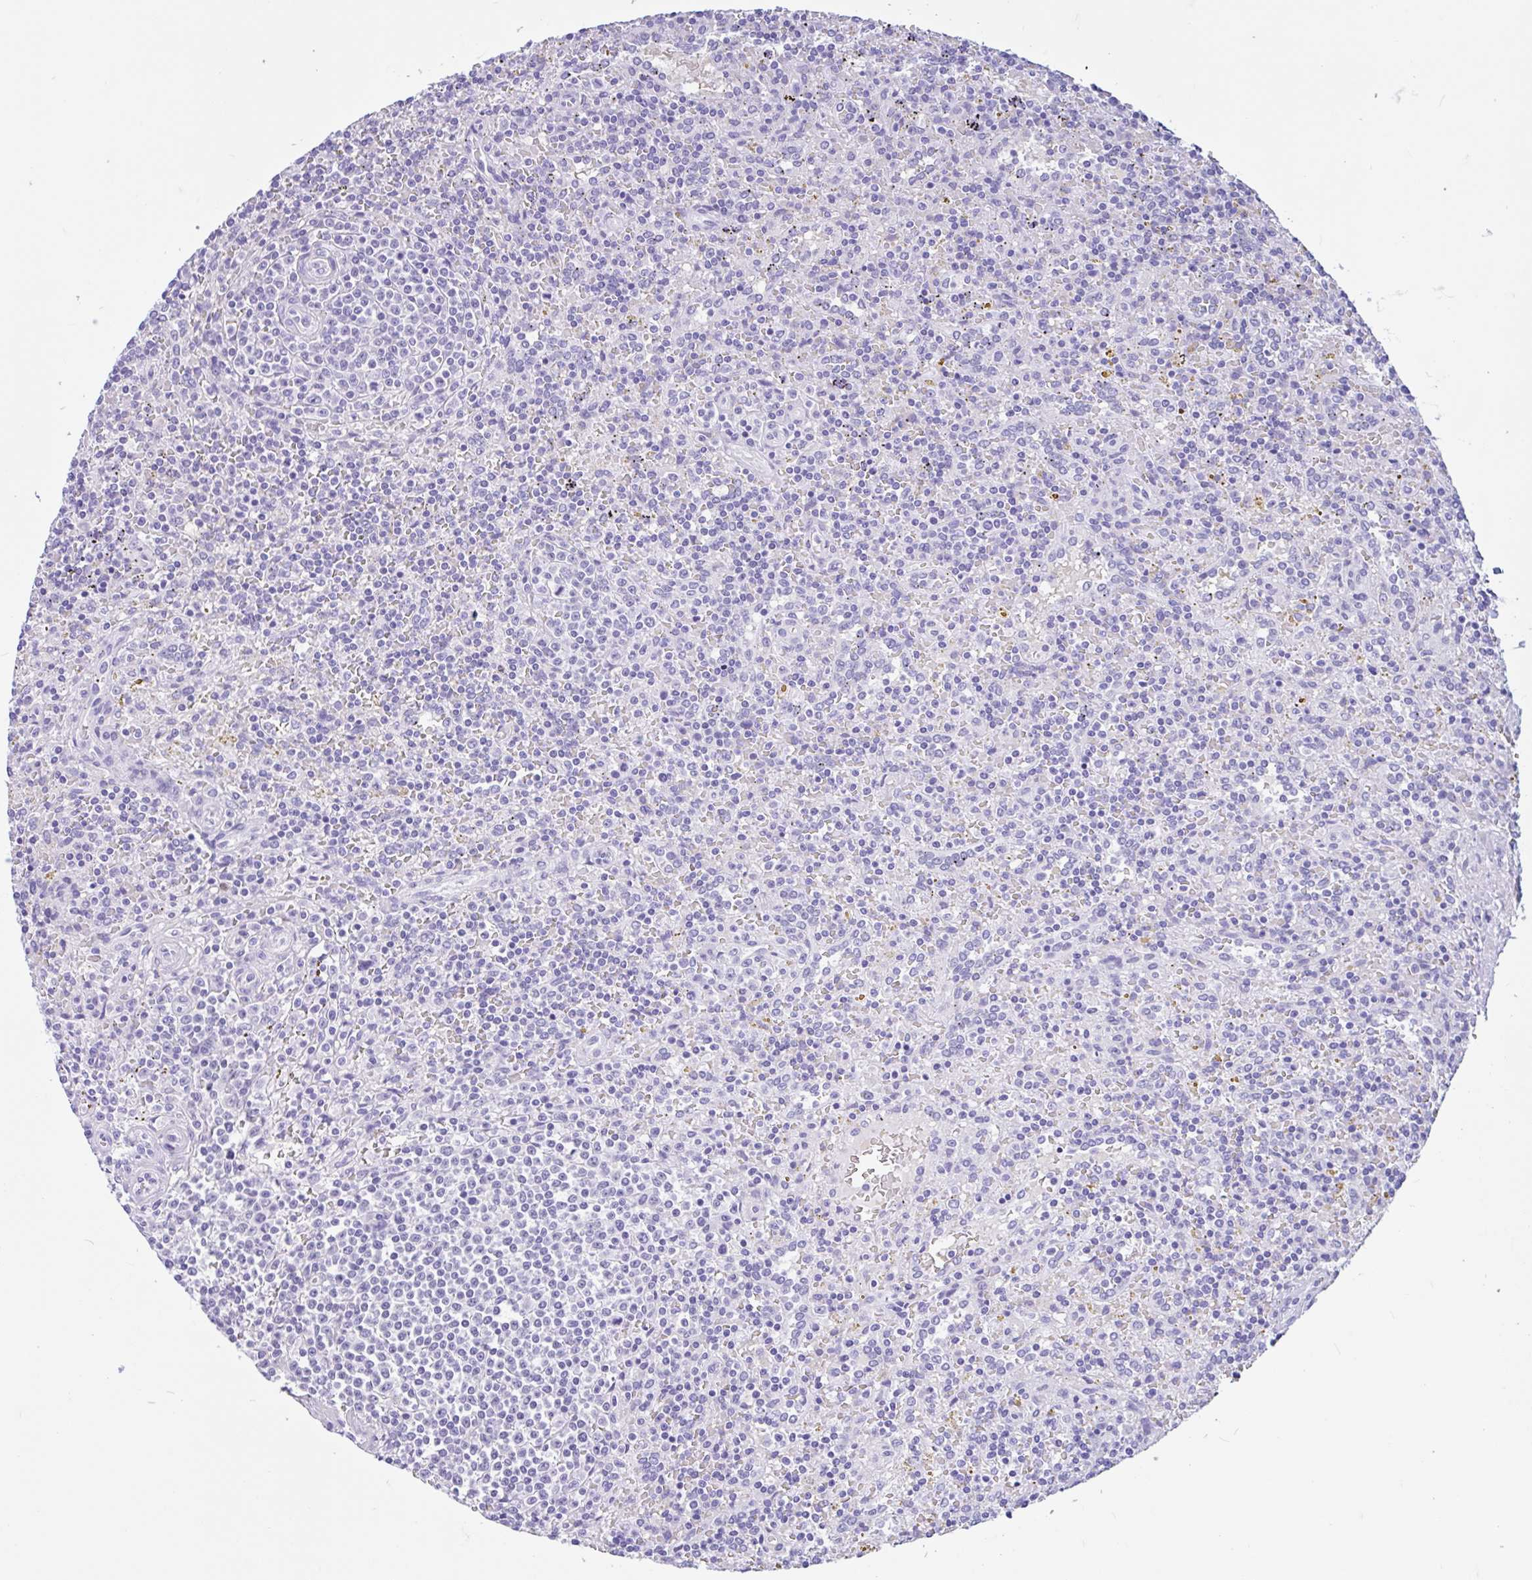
{"staining": {"intensity": "negative", "quantity": "none", "location": "none"}, "tissue": "lymphoma", "cell_type": "Tumor cells", "image_type": "cancer", "snomed": [{"axis": "morphology", "description": "Malignant lymphoma, non-Hodgkin's type, Low grade"}, {"axis": "topography", "description": "Spleen"}], "caption": "Immunohistochemistry of human malignant lymphoma, non-Hodgkin's type (low-grade) displays no staining in tumor cells.", "gene": "OR4N4", "patient": {"sex": "male", "age": 67}}